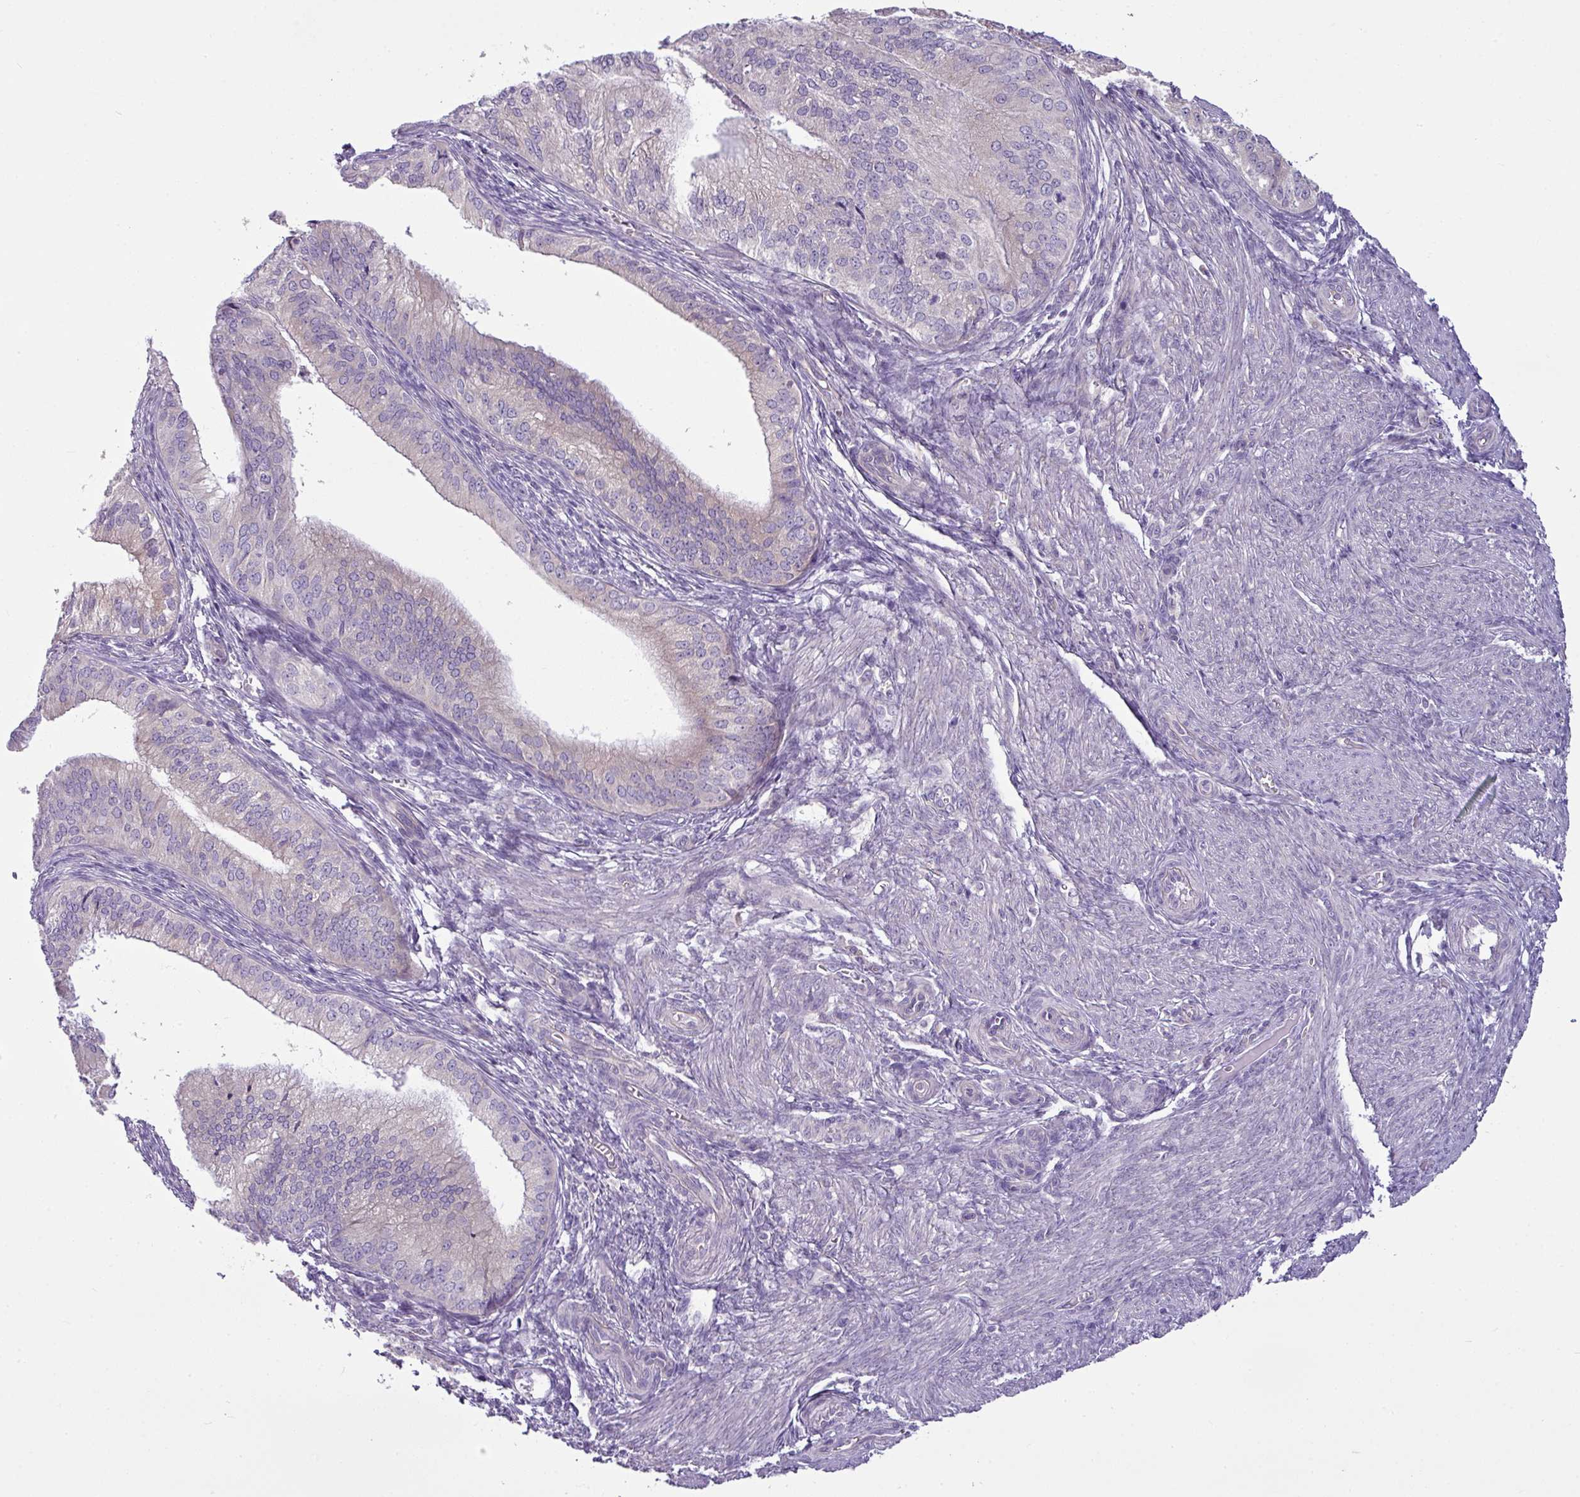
{"staining": {"intensity": "moderate", "quantity": "<25%", "location": "cytoplasmic/membranous"}, "tissue": "endometrial cancer", "cell_type": "Tumor cells", "image_type": "cancer", "snomed": [{"axis": "morphology", "description": "Adenocarcinoma, NOS"}, {"axis": "topography", "description": "Endometrium"}], "caption": "Immunohistochemistry of human adenocarcinoma (endometrial) demonstrates low levels of moderate cytoplasmic/membranous expression in approximately <25% of tumor cells. The staining was performed using DAB (3,3'-diaminobenzidine) to visualize the protein expression in brown, while the nuclei were stained in blue with hematoxylin (Magnification: 20x).", "gene": "TOR1AIP2", "patient": {"sex": "female", "age": 50}}